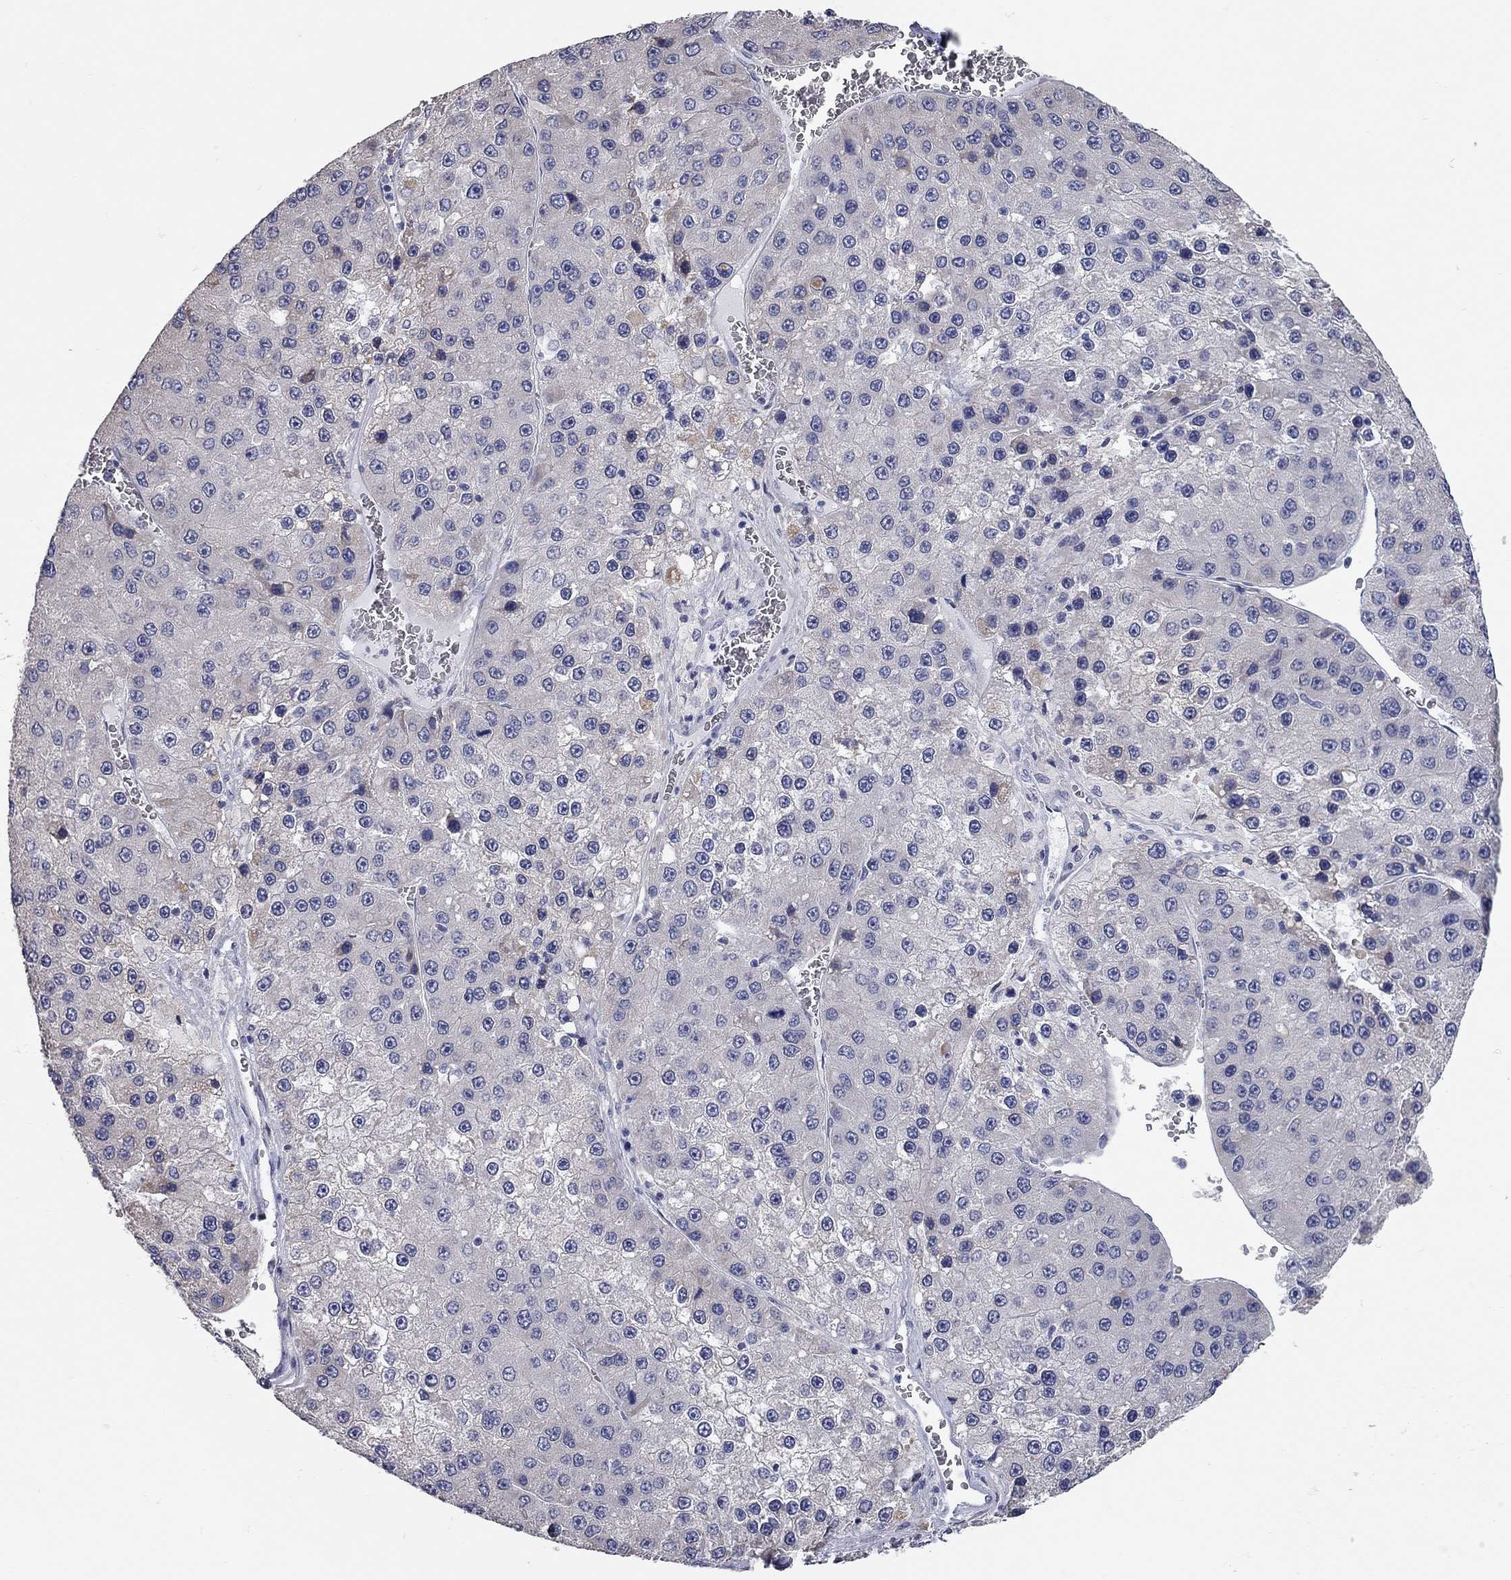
{"staining": {"intensity": "negative", "quantity": "none", "location": "none"}, "tissue": "liver cancer", "cell_type": "Tumor cells", "image_type": "cancer", "snomed": [{"axis": "morphology", "description": "Carcinoma, Hepatocellular, NOS"}, {"axis": "topography", "description": "Liver"}], "caption": "This is a micrograph of immunohistochemistry staining of hepatocellular carcinoma (liver), which shows no positivity in tumor cells.", "gene": "XAGE2", "patient": {"sex": "female", "age": 73}}